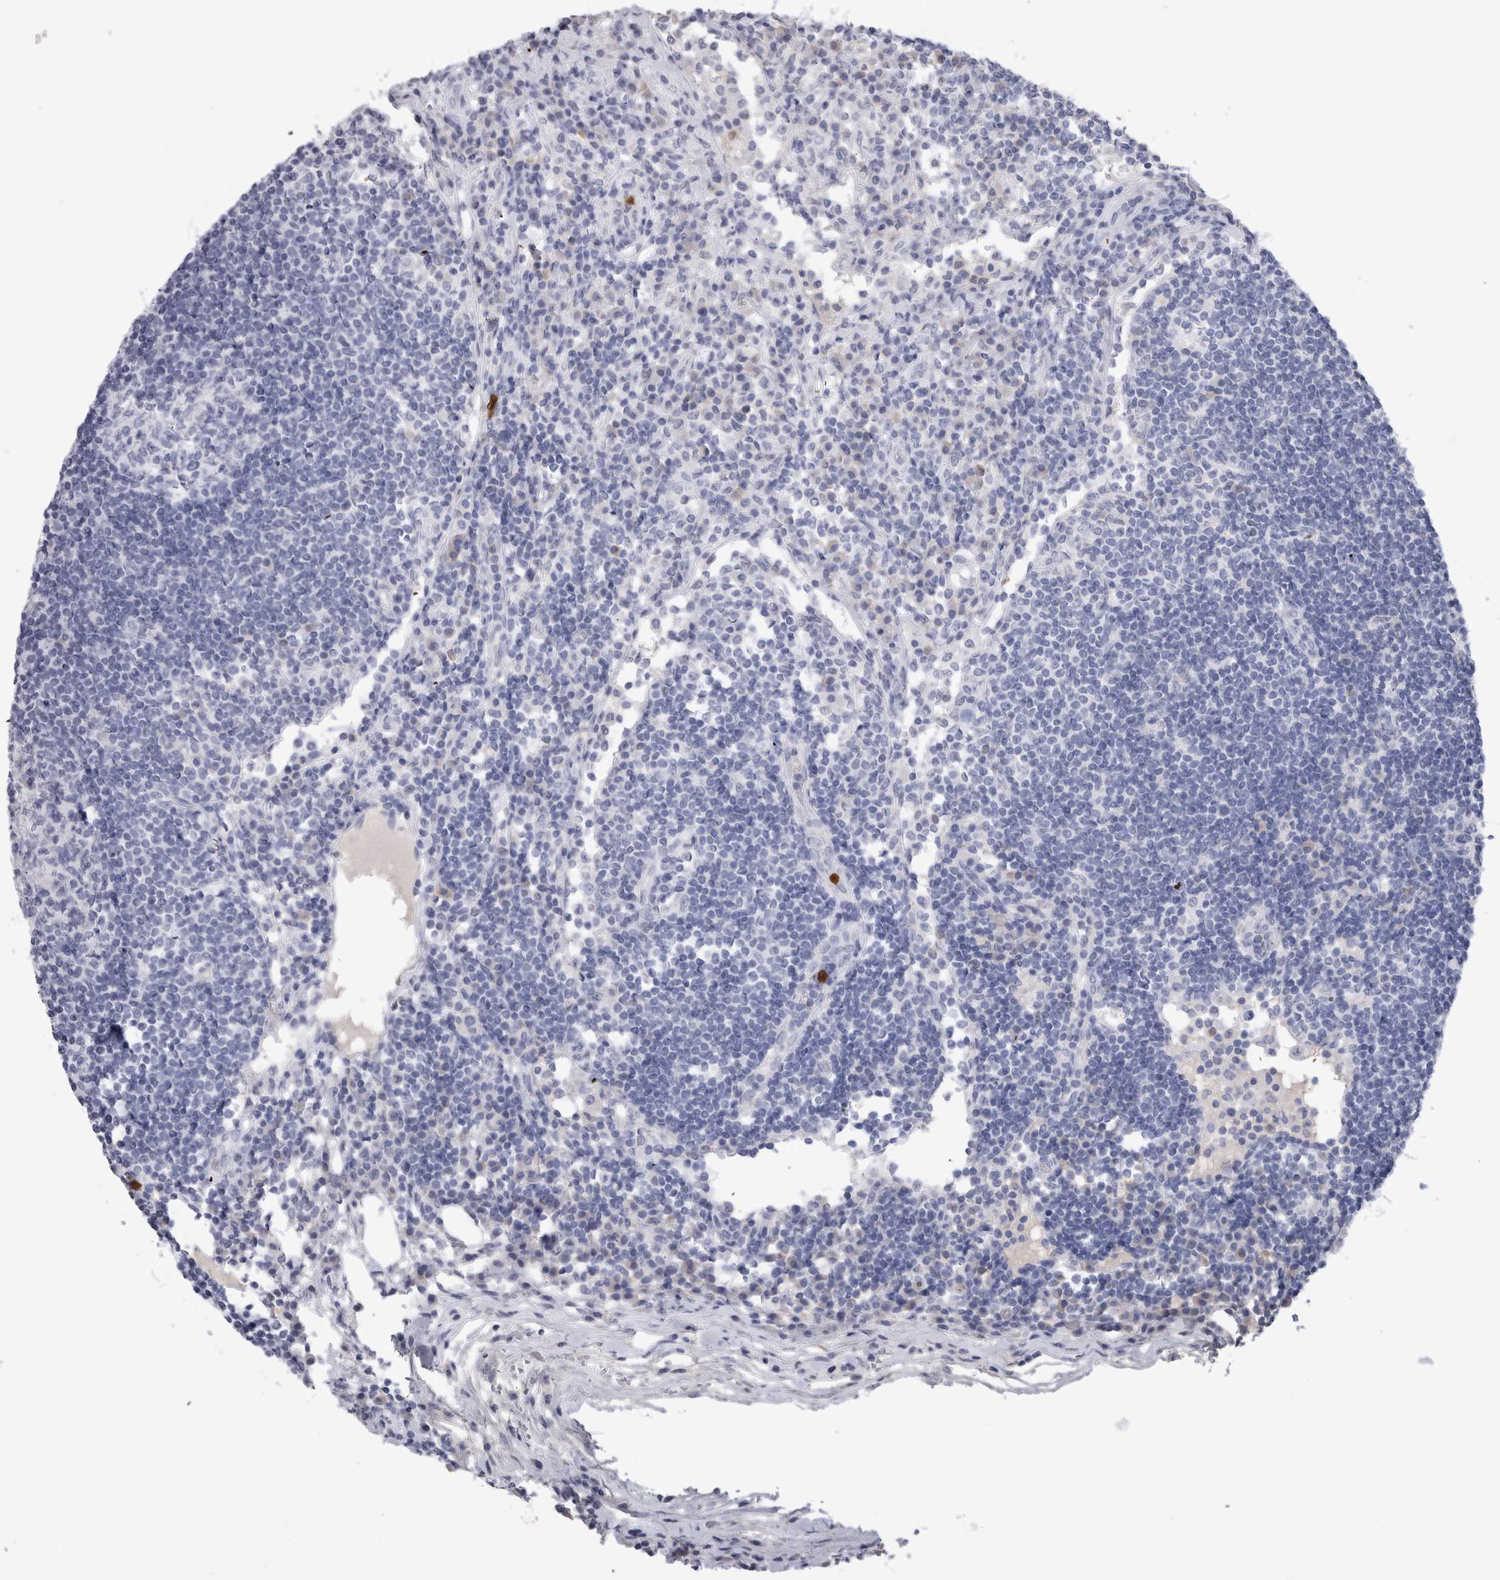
{"staining": {"intensity": "negative", "quantity": "none", "location": "none"}, "tissue": "lymph node", "cell_type": "Germinal center cells", "image_type": "normal", "snomed": [{"axis": "morphology", "description": "Normal tissue, NOS"}, {"axis": "topography", "description": "Lymph node"}], "caption": "IHC photomicrograph of unremarkable lymph node: lymph node stained with DAB exhibits no significant protein staining in germinal center cells. (DAB (3,3'-diaminobenzidine) IHC visualized using brightfield microscopy, high magnification).", "gene": "S100A12", "patient": {"sex": "female", "age": 53}}